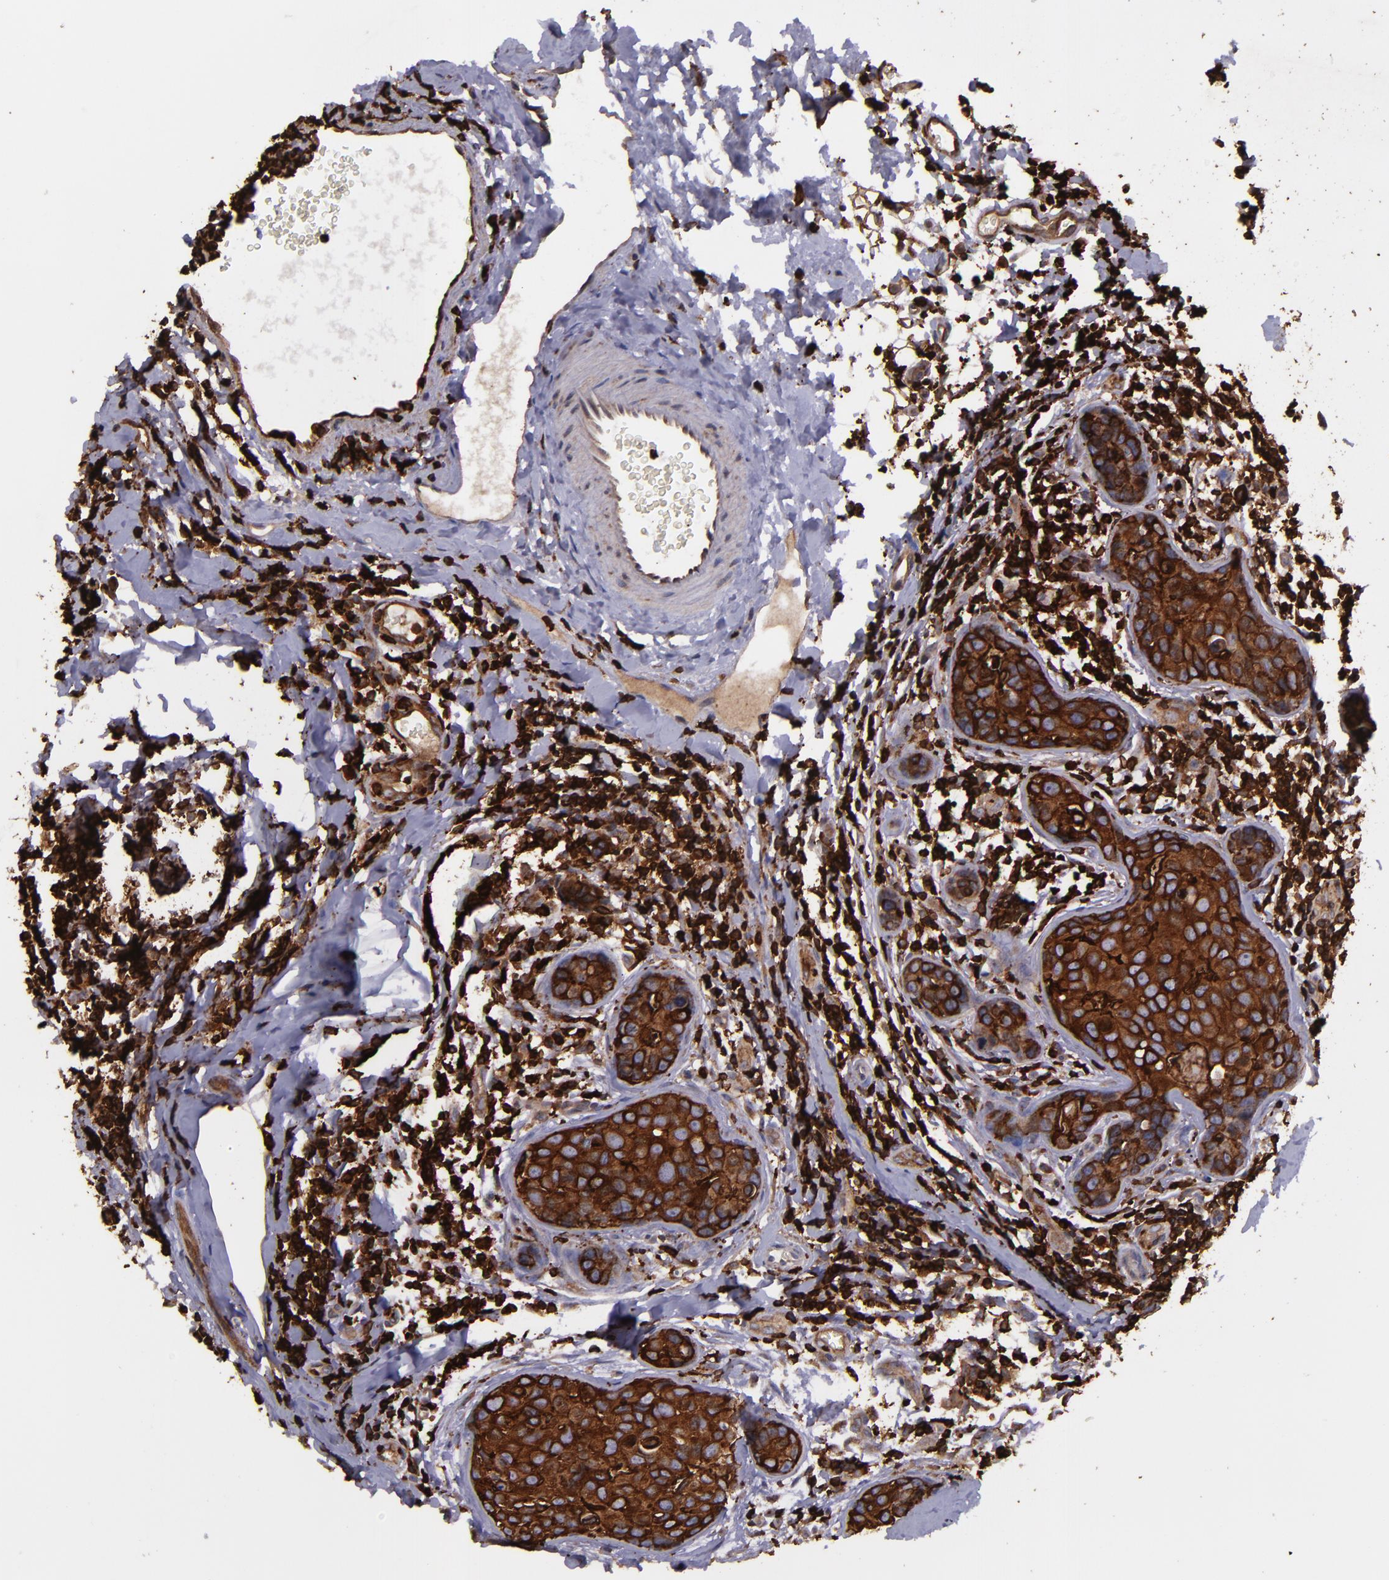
{"staining": {"intensity": "strong", "quantity": ">75%", "location": "cytoplasmic/membranous"}, "tissue": "breast cancer", "cell_type": "Tumor cells", "image_type": "cancer", "snomed": [{"axis": "morphology", "description": "Duct carcinoma"}, {"axis": "topography", "description": "Breast"}], "caption": "An image of breast cancer (invasive ductal carcinoma) stained for a protein displays strong cytoplasmic/membranous brown staining in tumor cells. (brown staining indicates protein expression, while blue staining denotes nuclei).", "gene": "SLC9A3R1", "patient": {"sex": "female", "age": 24}}